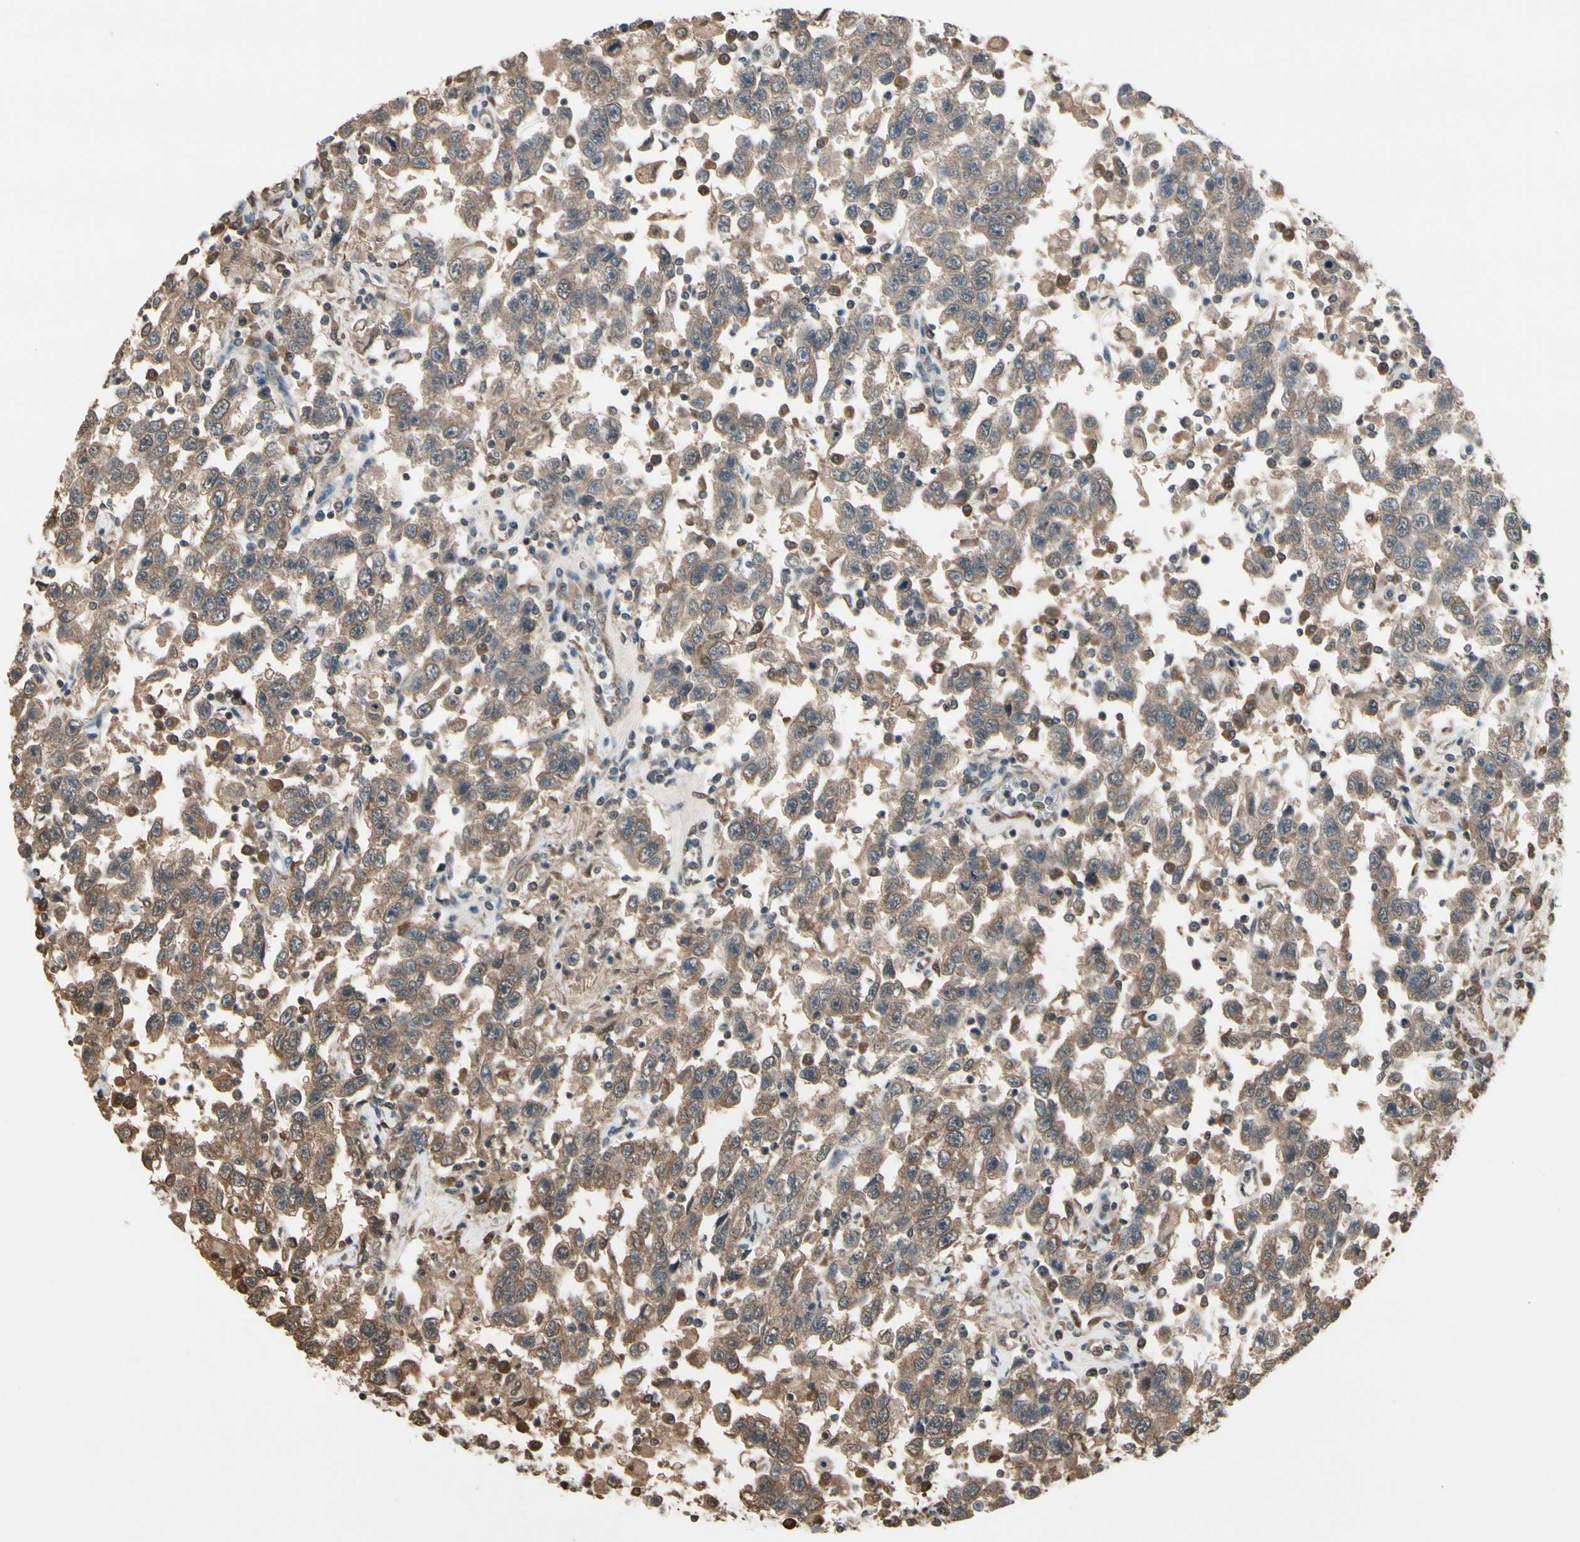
{"staining": {"intensity": "moderate", "quantity": ">75%", "location": "cytoplasmic/membranous"}, "tissue": "testis cancer", "cell_type": "Tumor cells", "image_type": "cancer", "snomed": [{"axis": "morphology", "description": "Seminoma, NOS"}, {"axis": "topography", "description": "Testis"}], "caption": "Immunohistochemical staining of testis cancer (seminoma) reveals moderate cytoplasmic/membranous protein expression in approximately >75% of tumor cells.", "gene": "PNPLA7", "patient": {"sex": "male", "age": 41}}